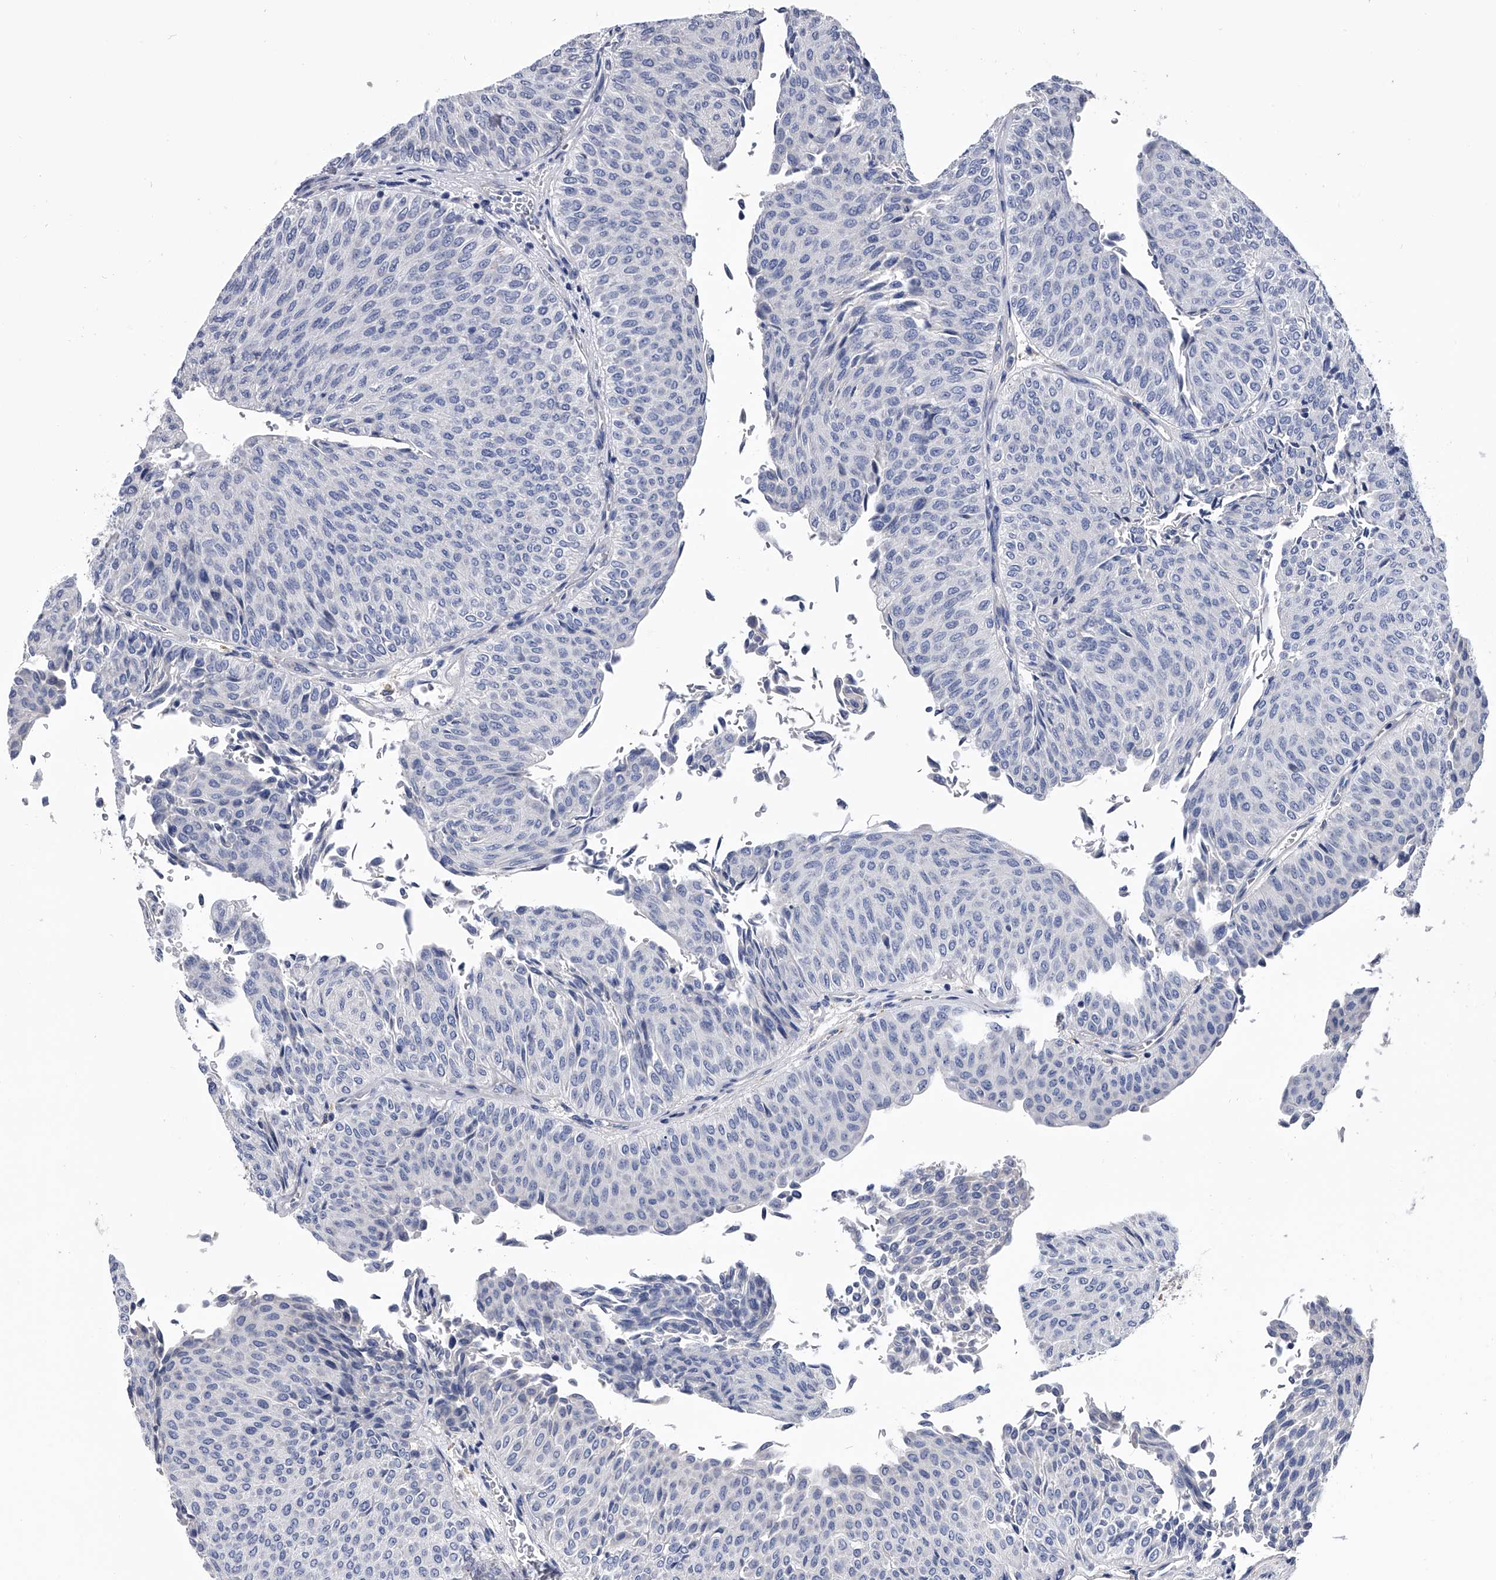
{"staining": {"intensity": "negative", "quantity": "none", "location": "none"}, "tissue": "urothelial cancer", "cell_type": "Tumor cells", "image_type": "cancer", "snomed": [{"axis": "morphology", "description": "Urothelial carcinoma, Low grade"}, {"axis": "topography", "description": "Urinary bladder"}], "caption": "This micrograph is of low-grade urothelial carcinoma stained with IHC to label a protein in brown with the nuclei are counter-stained blue. There is no positivity in tumor cells. (IHC, brightfield microscopy, high magnification).", "gene": "EFCAB7", "patient": {"sex": "male", "age": 78}}